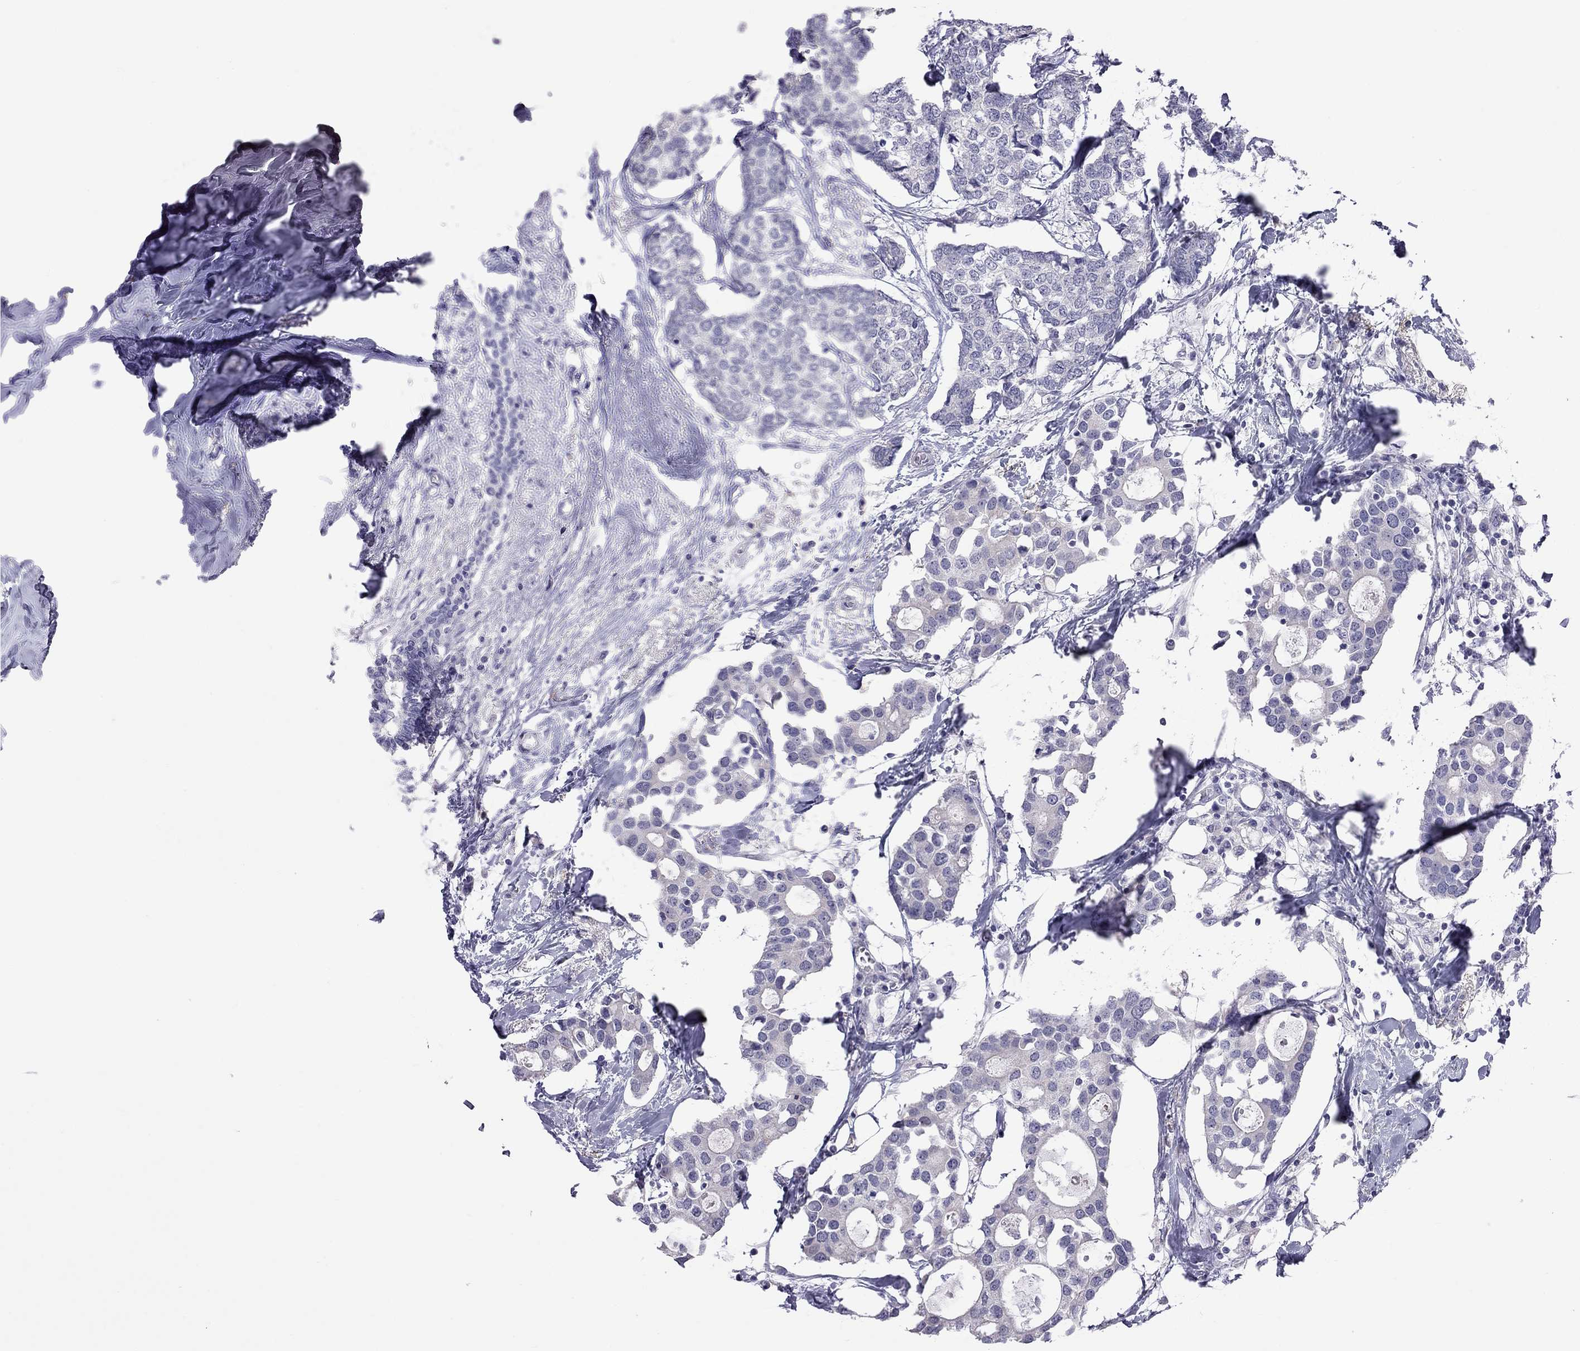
{"staining": {"intensity": "negative", "quantity": "none", "location": "none"}, "tissue": "breast cancer", "cell_type": "Tumor cells", "image_type": "cancer", "snomed": [{"axis": "morphology", "description": "Duct carcinoma"}, {"axis": "topography", "description": "Breast"}], "caption": "The image displays no significant positivity in tumor cells of breast intraductal carcinoma. (DAB immunohistochemistry (IHC) with hematoxylin counter stain).", "gene": "PPP1R3A", "patient": {"sex": "female", "age": 83}}